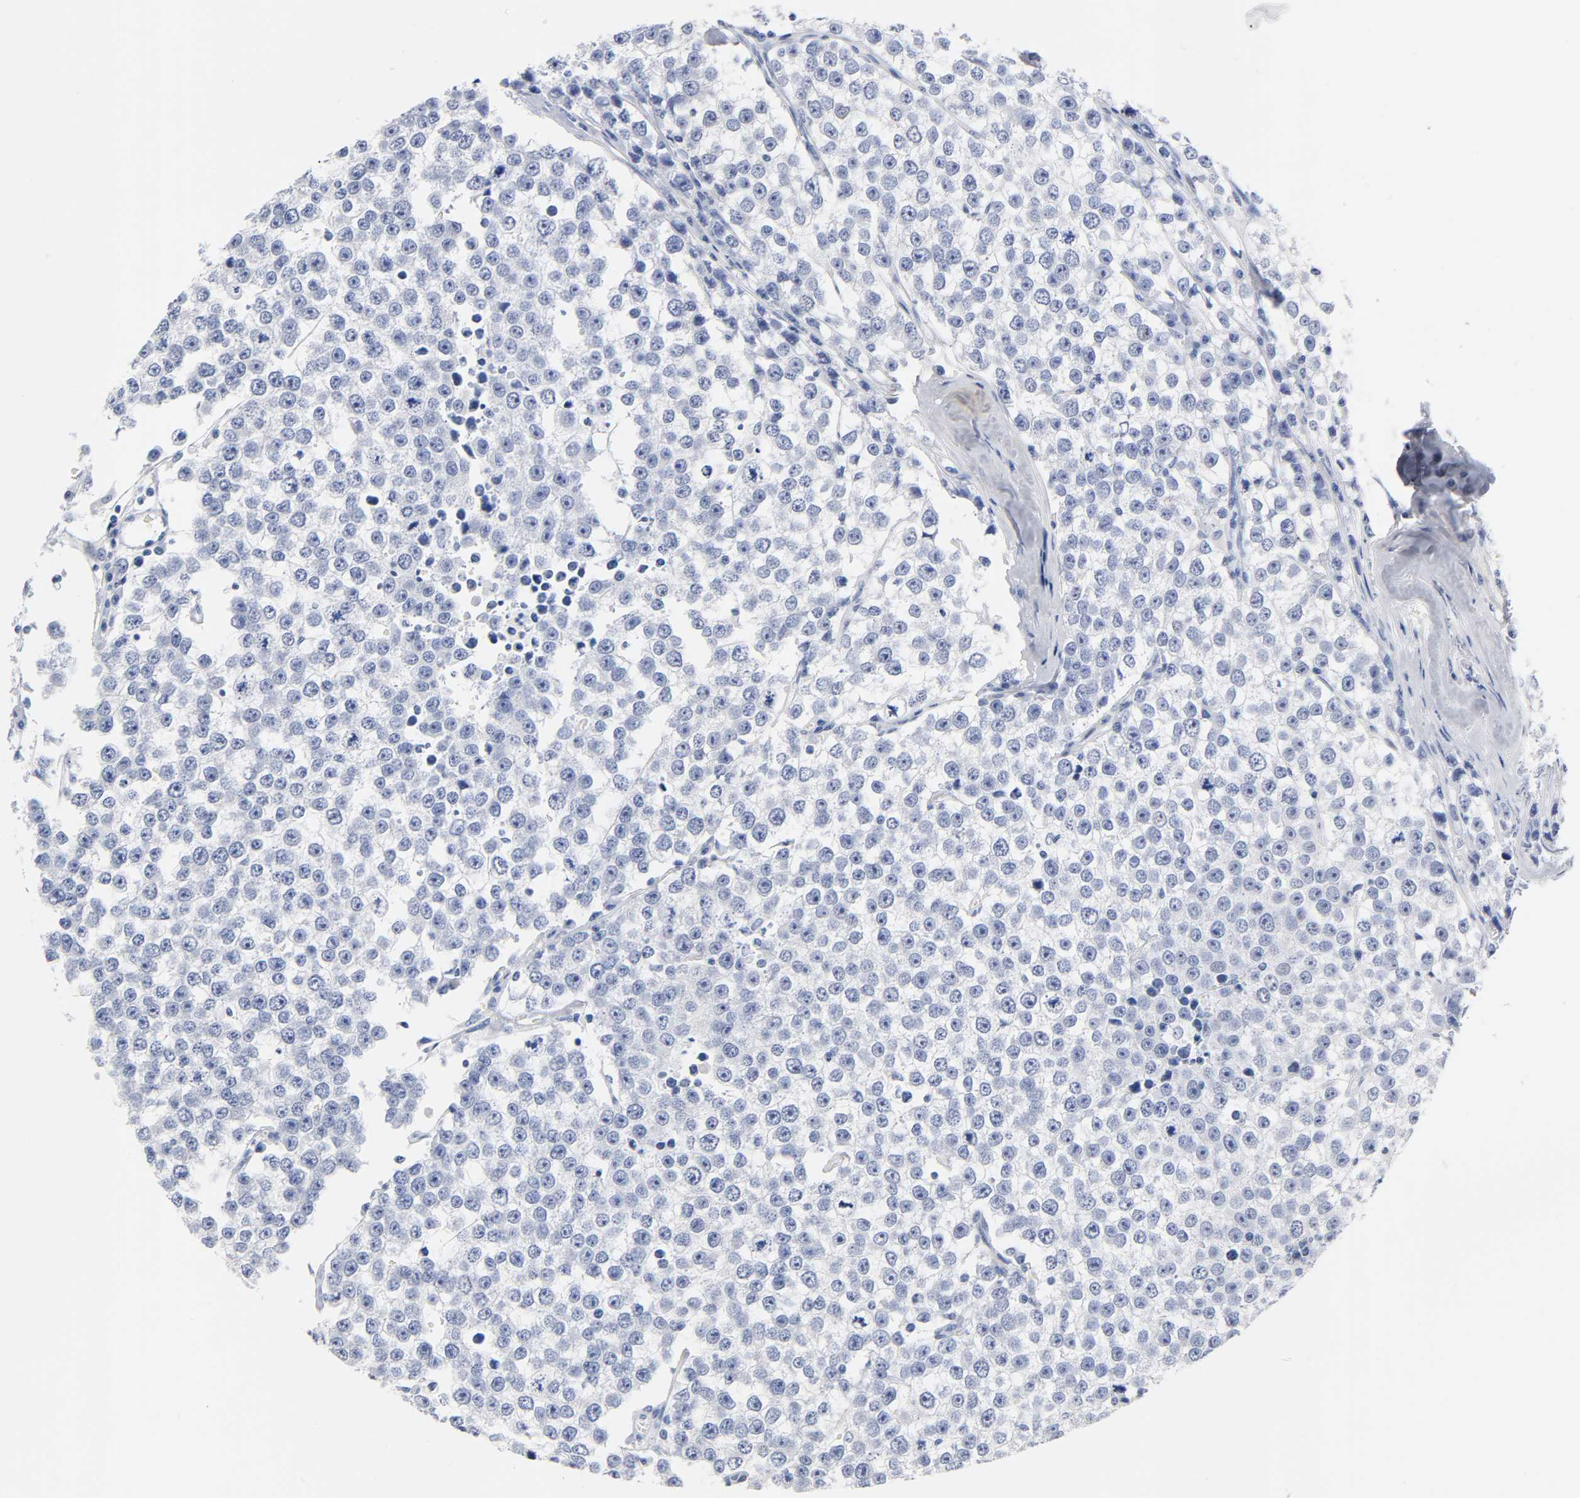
{"staining": {"intensity": "negative", "quantity": "none", "location": "none"}, "tissue": "testis cancer", "cell_type": "Tumor cells", "image_type": "cancer", "snomed": [{"axis": "morphology", "description": "Seminoma, NOS"}, {"axis": "morphology", "description": "Carcinoma, Embryonal, NOS"}, {"axis": "topography", "description": "Testis"}], "caption": "Protein analysis of testis cancer (embryonal carcinoma) exhibits no significant staining in tumor cells.", "gene": "NAB2", "patient": {"sex": "male", "age": 52}}